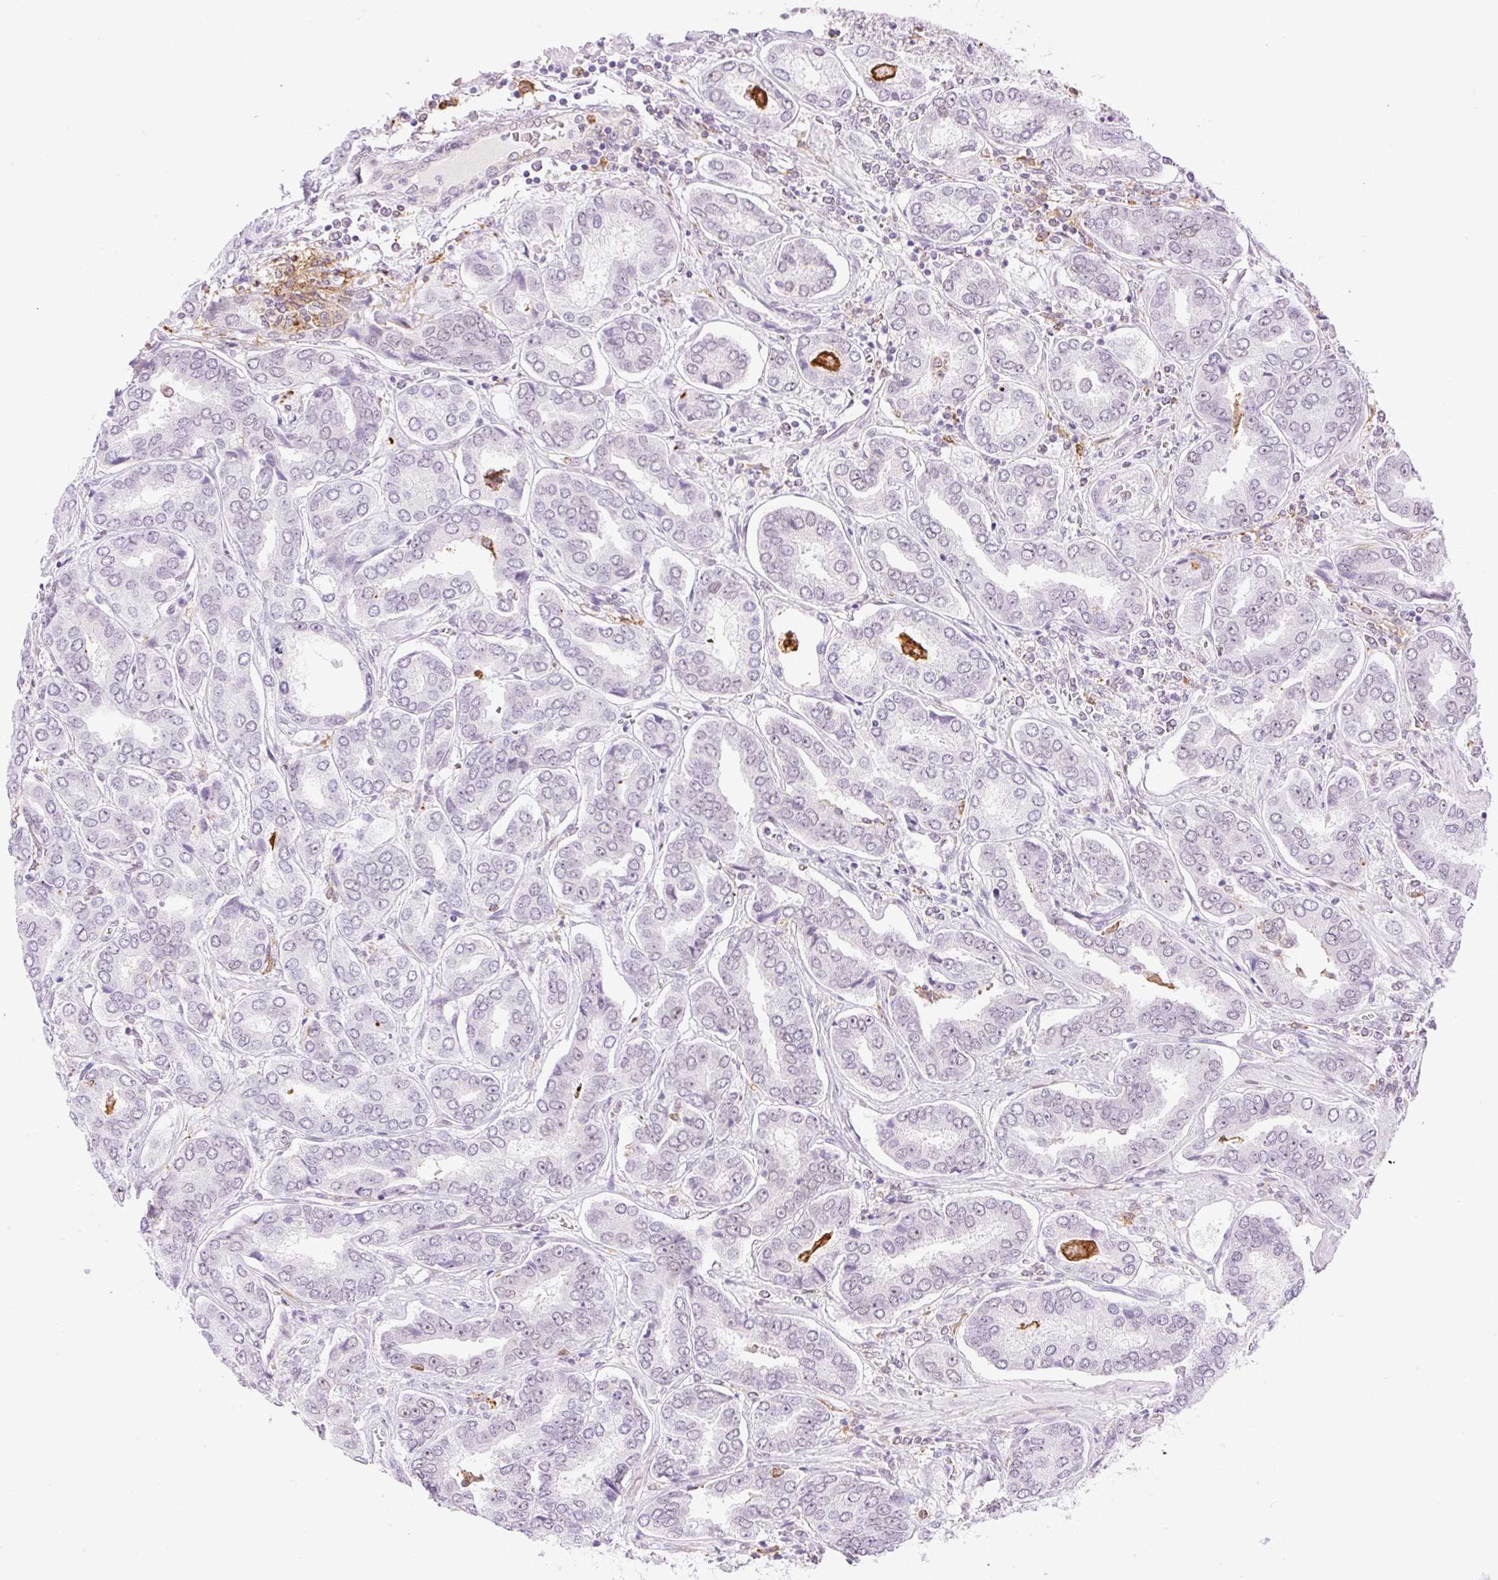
{"staining": {"intensity": "moderate", "quantity": "<25%", "location": "cytoplasmic/membranous"}, "tissue": "prostate cancer", "cell_type": "Tumor cells", "image_type": "cancer", "snomed": [{"axis": "morphology", "description": "Adenocarcinoma, High grade"}, {"axis": "topography", "description": "Prostate"}], "caption": "About <25% of tumor cells in prostate cancer (adenocarcinoma (high-grade)) demonstrate moderate cytoplasmic/membranous protein staining as visualized by brown immunohistochemical staining.", "gene": "PALM3", "patient": {"sex": "male", "age": 72}}